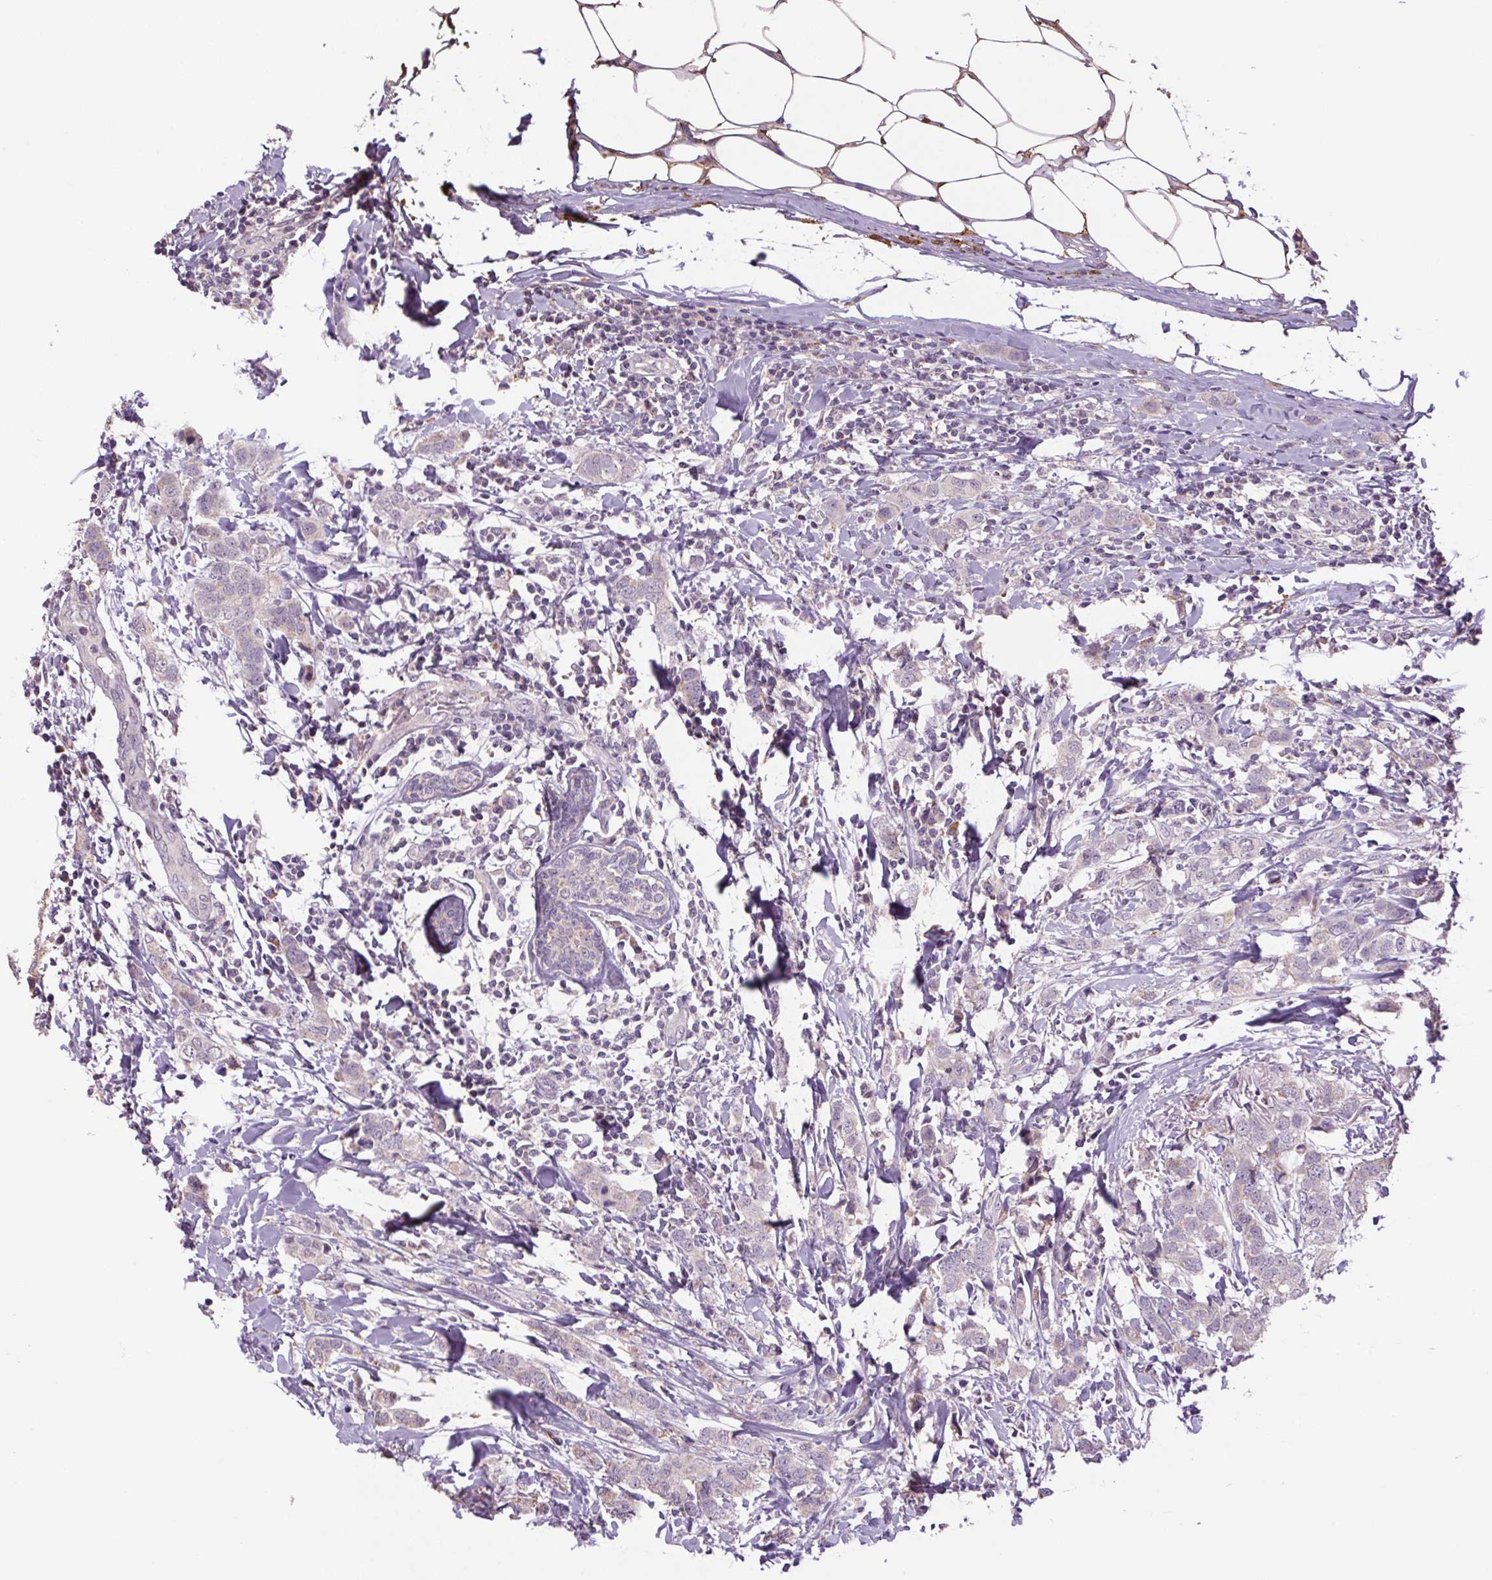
{"staining": {"intensity": "weak", "quantity": "<25%", "location": "cytoplasmic/membranous"}, "tissue": "breast cancer", "cell_type": "Tumor cells", "image_type": "cancer", "snomed": [{"axis": "morphology", "description": "Duct carcinoma"}, {"axis": "topography", "description": "Breast"}], "caption": "Immunohistochemistry image of neoplastic tissue: infiltrating ductal carcinoma (breast) stained with DAB (3,3'-diaminobenzidine) shows no significant protein positivity in tumor cells.", "gene": "SGF29", "patient": {"sex": "female", "age": 50}}